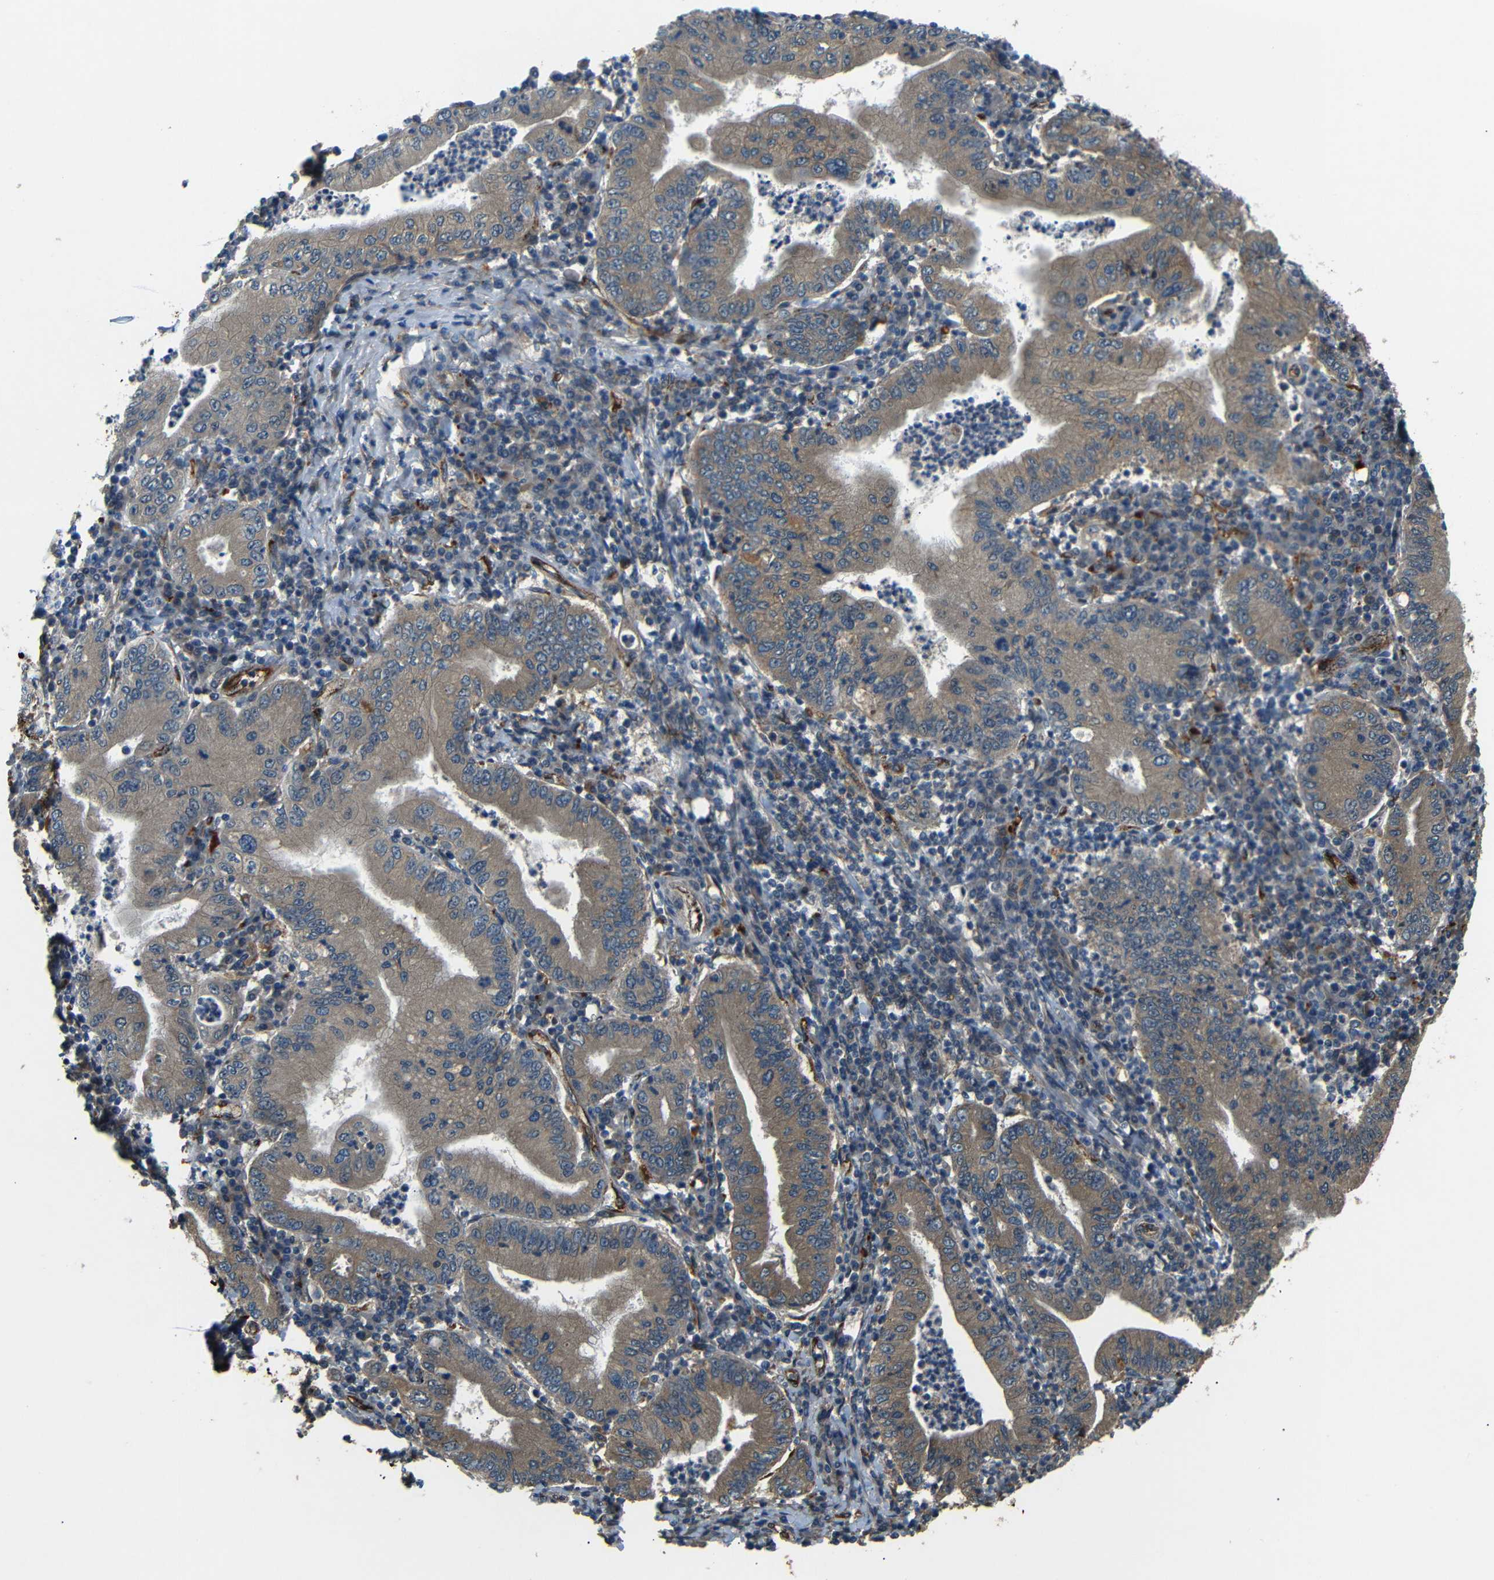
{"staining": {"intensity": "moderate", "quantity": ">75%", "location": "cytoplasmic/membranous"}, "tissue": "stomach cancer", "cell_type": "Tumor cells", "image_type": "cancer", "snomed": [{"axis": "morphology", "description": "Normal tissue, NOS"}, {"axis": "morphology", "description": "Adenocarcinoma, NOS"}, {"axis": "topography", "description": "Esophagus"}, {"axis": "topography", "description": "Stomach, upper"}, {"axis": "topography", "description": "Peripheral nerve tissue"}], "caption": "Approximately >75% of tumor cells in stomach cancer (adenocarcinoma) reveal moderate cytoplasmic/membranous protein positivity as visualized by brown immunohistochemical staining.", "gene": "ATP7A", "patient": {"sex": "male", "age": 62}}